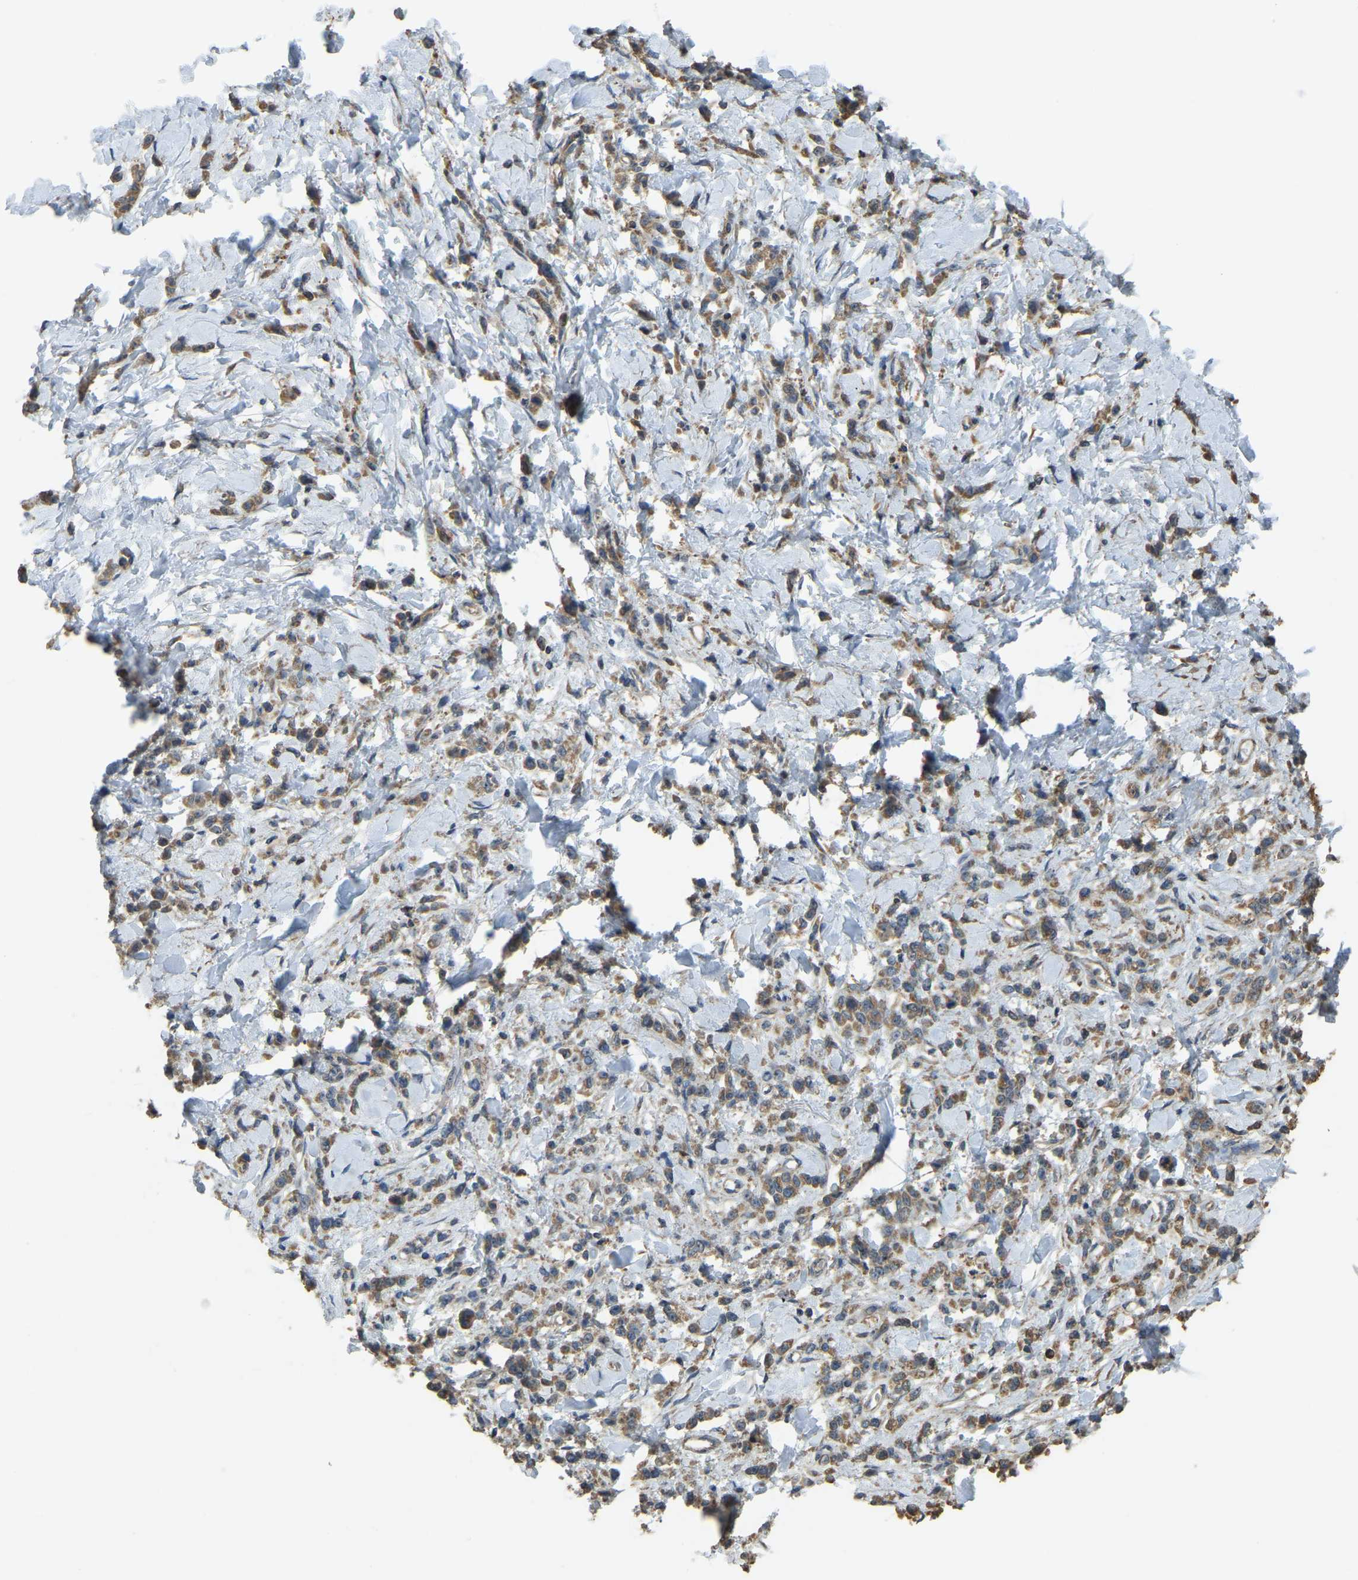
{"staining": {"intensity": "moderate", "quantity": ">75%", "location": "cytoplasmic/membranous"}, "tissue": "stomach cancer", "cell_type": "Tumor cells", "image_type": "cancer", "snomed": [{"axis": "morphology", "description": "Normal tissue, NOS"}, {"axis": "morphology", "description": "Adenocarcinoma, NOS"}, {"axis": "topography", "description": "Stomach"}], "caption": "Immunohistochemical staining of human stomach cancer displays moderate cytoplasmic/membranous protein positivity in about >75% of tumor cells. (Brightfield microscopy of DAB IHC at high magnification).", "gene": "GNG2", "patient": {"sex": "male", "age": 82}}